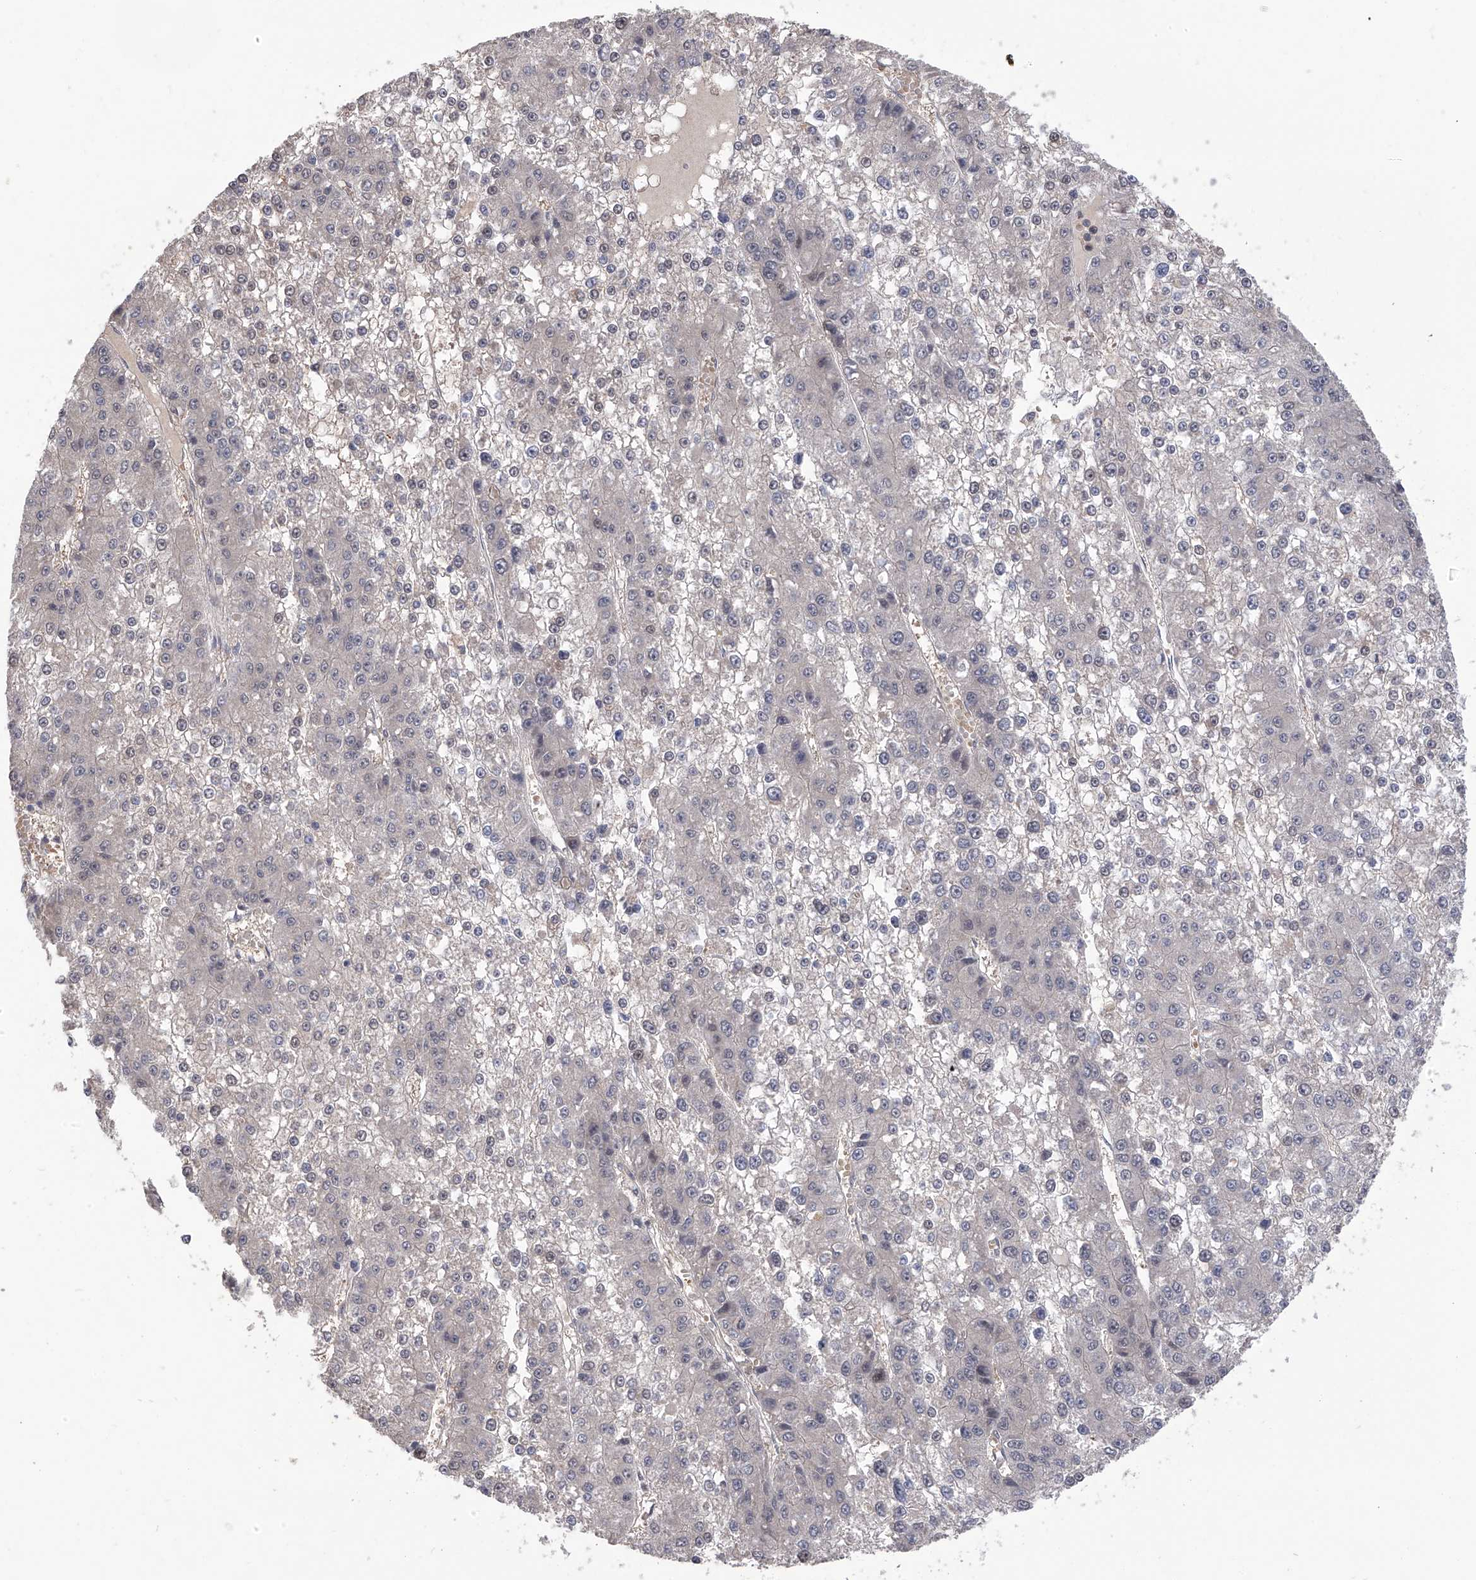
{"staining": {"intensity": "negative", "quantity": "none", "location": "none"}, "tissue": "liver cancer", "cell_type": "Tumor cells", "image_type": "cancer", "snomed": [{"axis": "morphology", "description": "Carcinoma, Hepatocellular, NOS"}, {"axis": "topography", "description": "Liver"}], "caption": "The photomicrograph shows no staining of tumor cells in liver cancer (hepatocellular carcinoma).", "gene": "LYSMD4", "patient": {"sex": "female", "age": 73}}